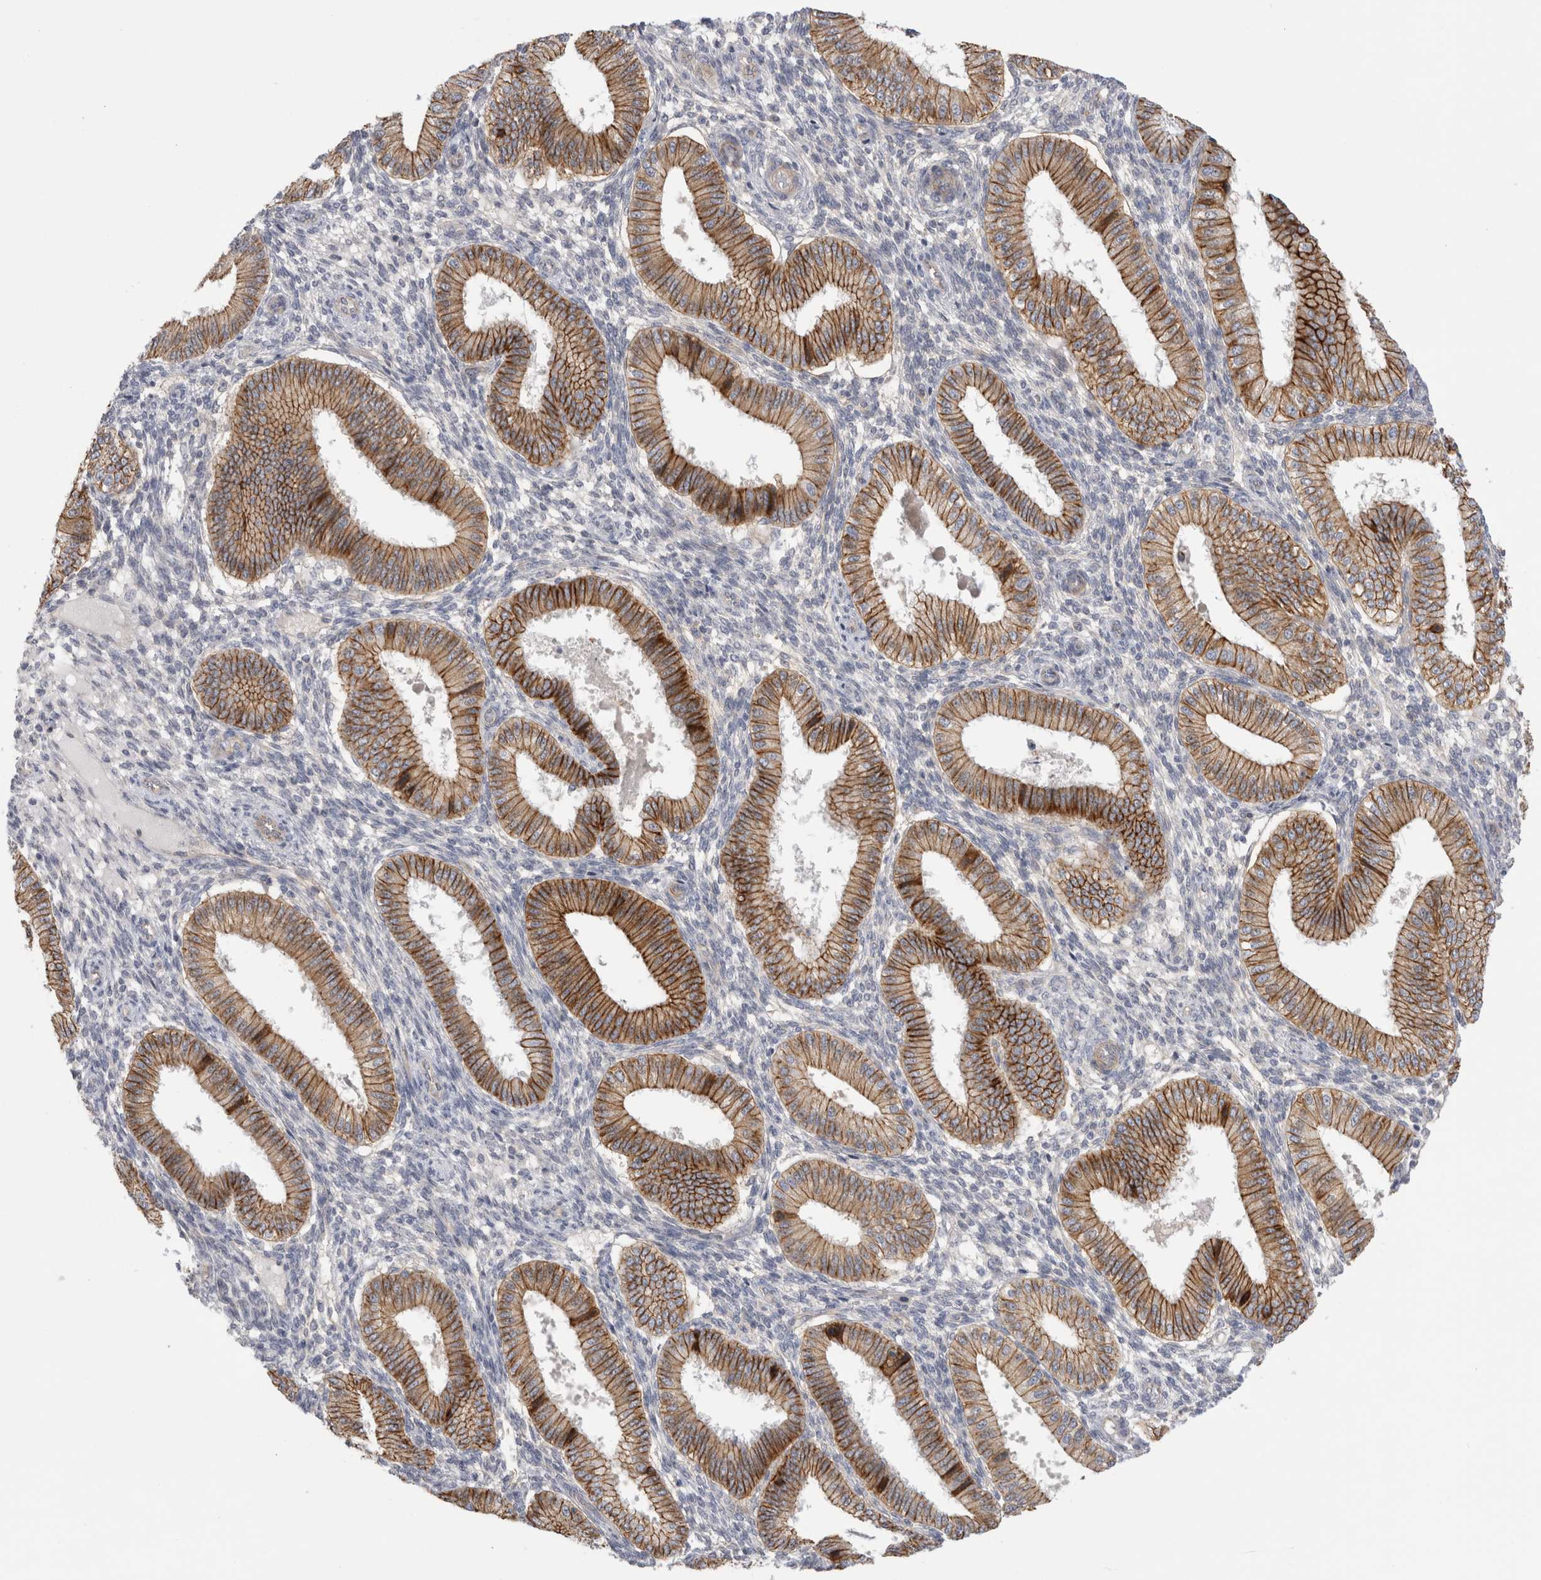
{"staining": {"intensity": "weak", "quantity": "<25%", "location": "cytoplasmic/membranous"}, "tissue": "endometrium", "cell_type": "Cells in endometrial stroma", "image_type": "normal", "snomed": [{"axis": "morphology", "description": "Normal tissue, NOS"}, {"axis": "topography", "description": "Endometrium"}], "caption": "Immunohistochemical staining of unremarkable endometrium exhibits no significant expression in cells in endometrial stroma. (Brightfield microscopy of DAB immunohistochemistry (IHC) at high magnification).", "gene": "VANGL1", "patient": {"sex": "female", "age": 39}}